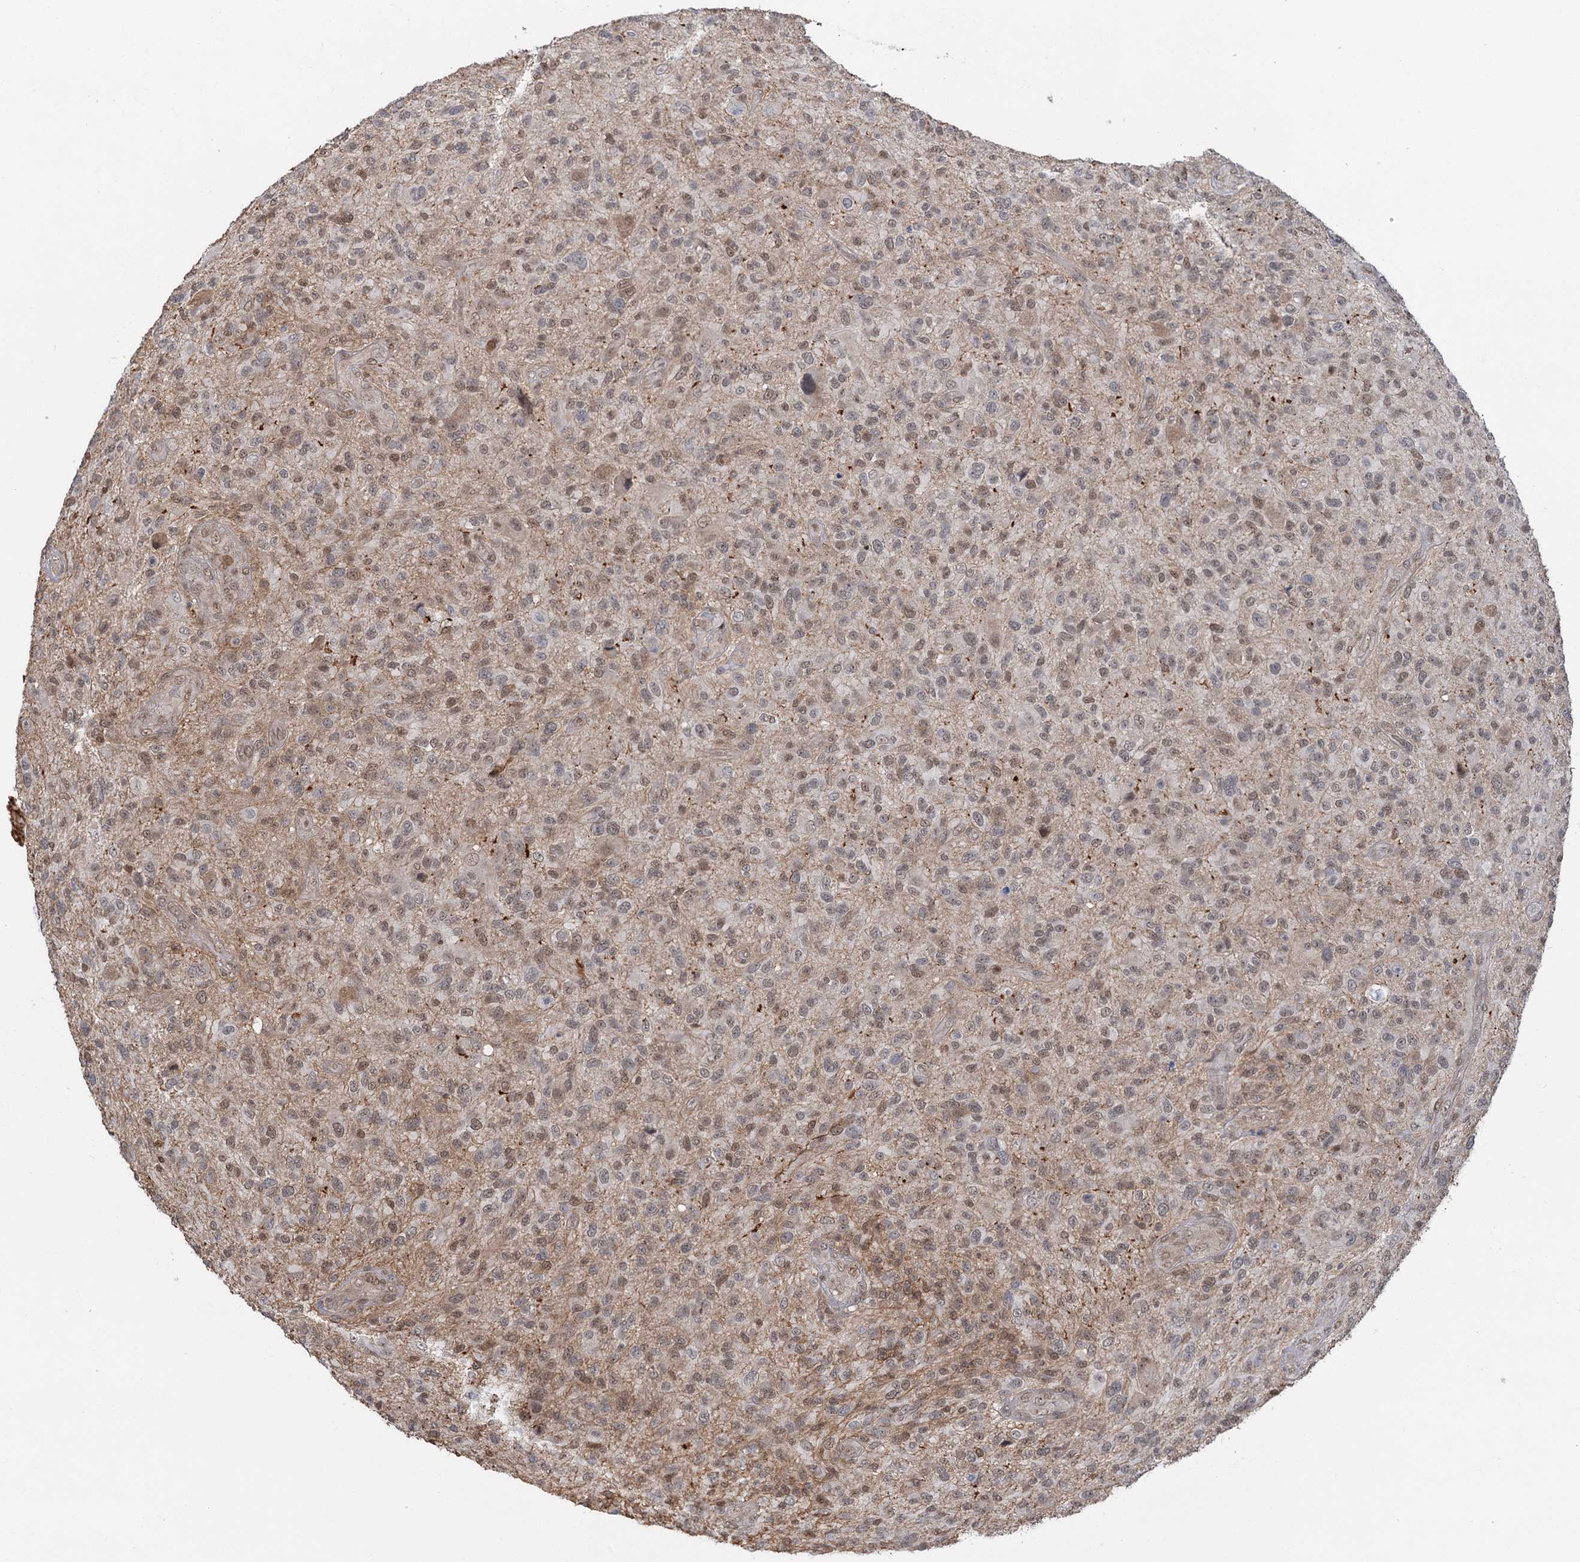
{"staining": {"intensity": "weak", "quantity": ">75%", "location": "nuclear"}, "tissue": "glioma", "cell_type": "Tumor cells", "image_type": "cancer", "snomed": [{"axis": "morphology", "description": "Glioma, malignant, High grade"}, {"axis": "topography", "description": "Brain"}], "caption": "Malignant glioma (high-grade) stained for a protein reveals weak nuclear positivity in tumor cells.", "gene": "ZNF609", "patient": {"sex": "male", "age": 47}}